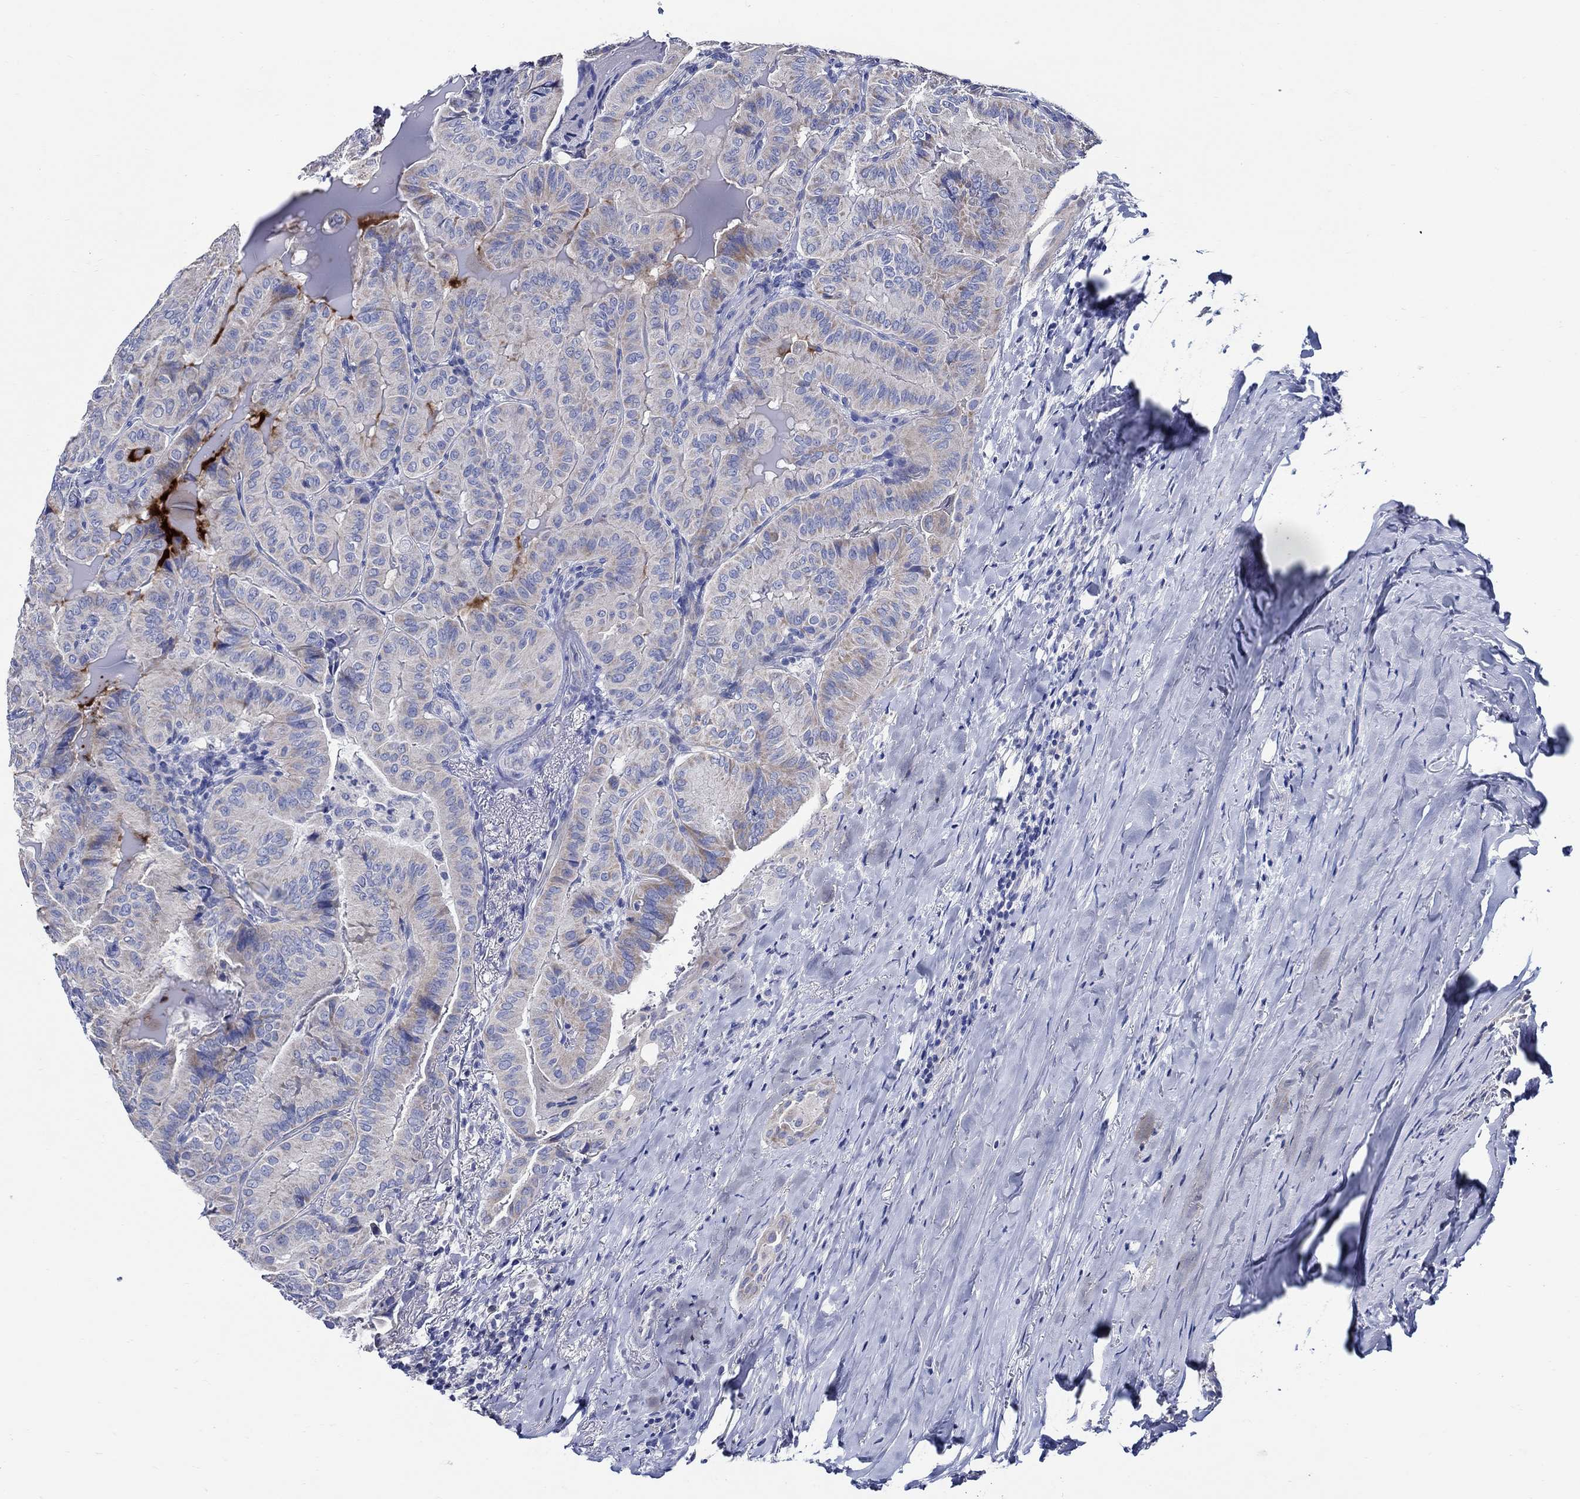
{"staining": {"intensity": "weak", "quantity": "<25%", "location": "cytoplasmic/membranous"}, "tissue": "thyroid cancer", "cell_type": "Tumor cells", "image_type": "cancer", "snomed": [{"axis": "morphology", "description": "Papillary adenocarcinoma, NOS"}, {"axis": "topography", "description": "Thyroid gland"}], "caption": "Human thyroid cancer stained for a protein using IHC shows no positivity in tumor cells.", "gene": "SKOR1", "patient": {"sex": "female", "age": 68}}